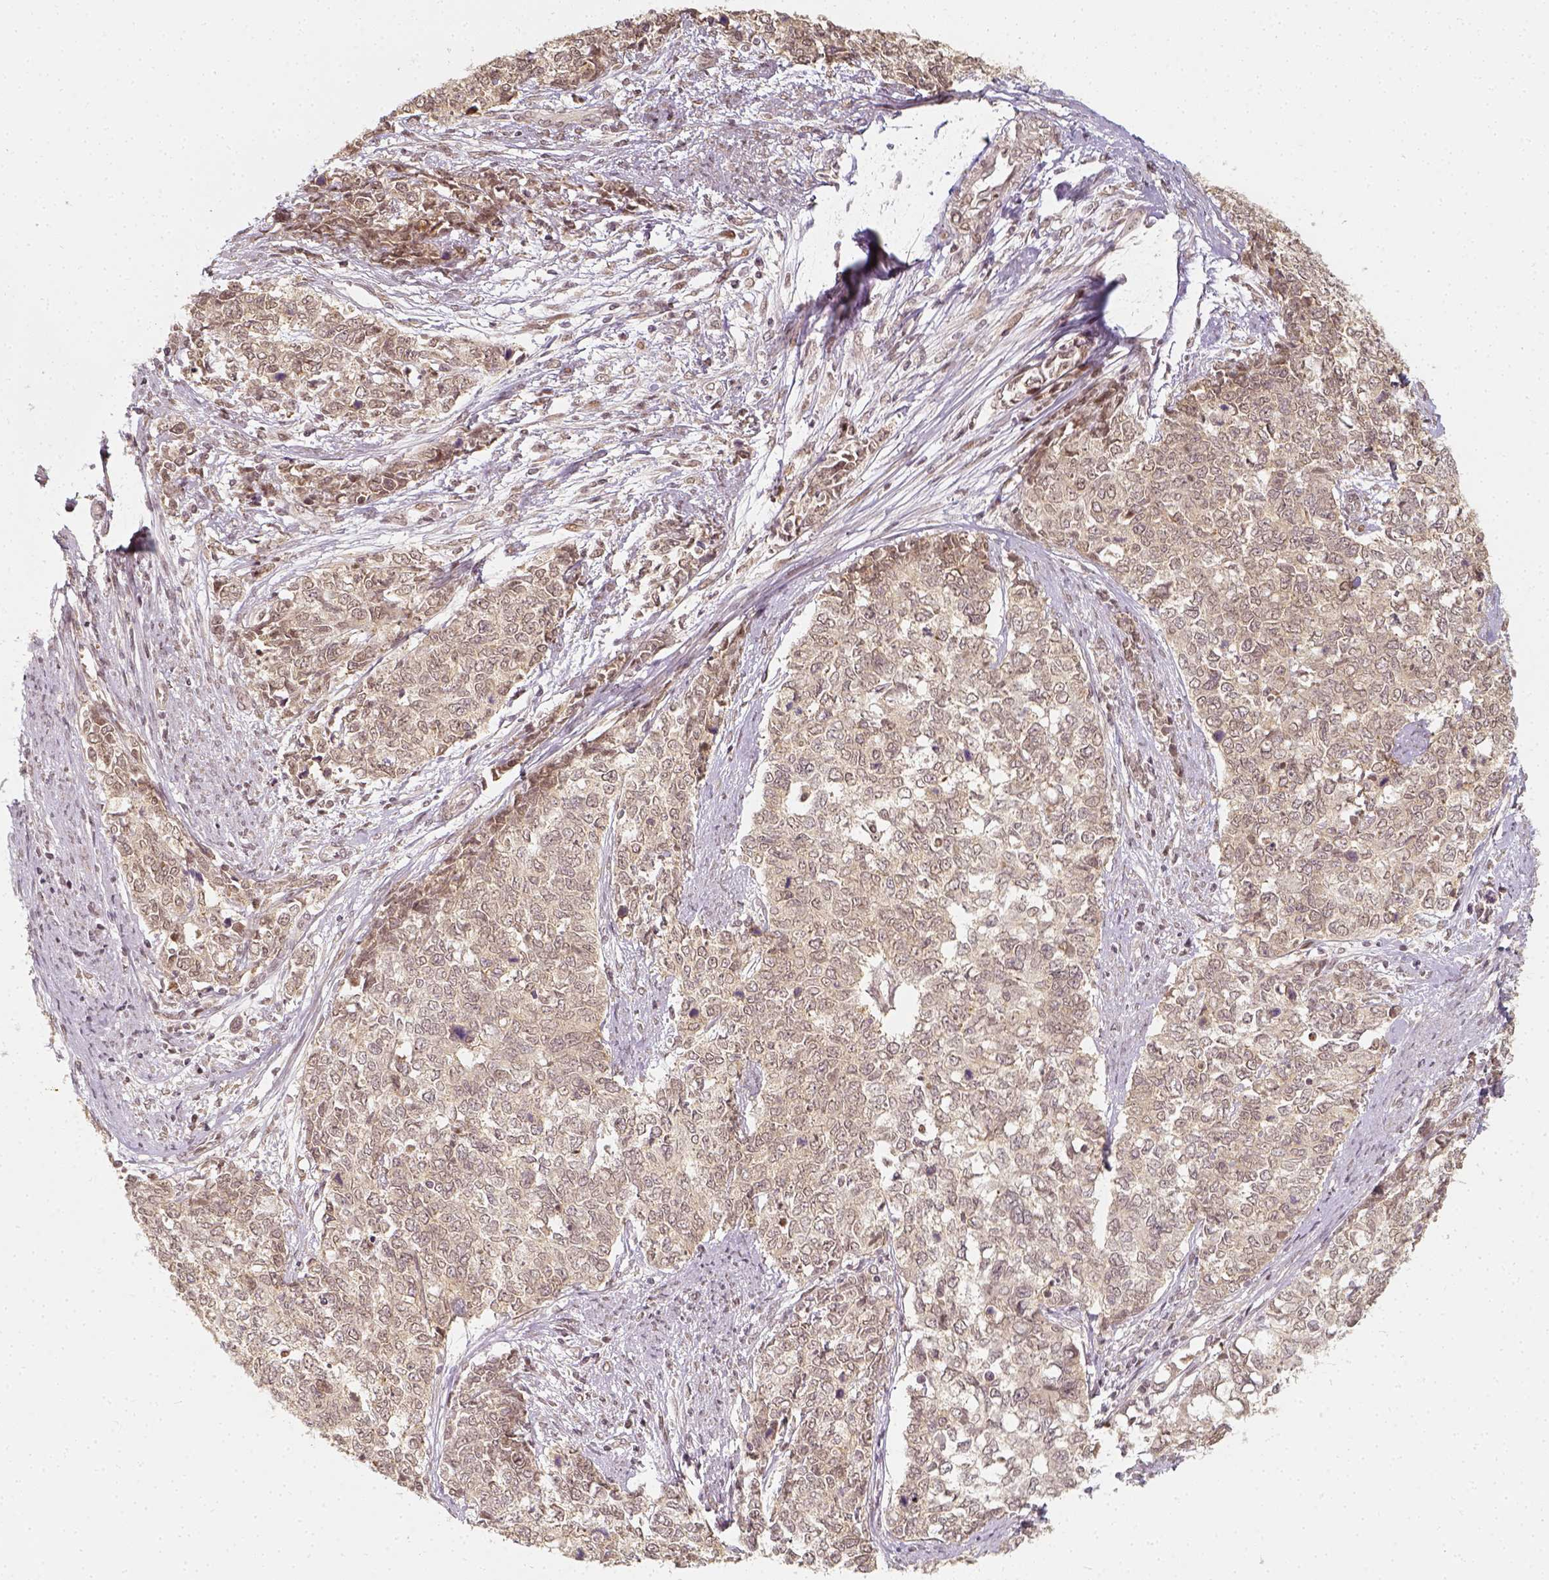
{"staining": {"intensity": "negative", "quantity": "none", "location": "none"}, "tissue": "cervical cancer", "cell_type": "Tumor cells", "image_type": "cancer", "snomed": [{"axis": "morphology", "description": "Adenocarcinoma, NOS"}, {"axis": "topography", "description": "Cervix"}], "caption": "The IHC micrograph has no significant positivity in tumor cells of cervical cancer (adenocarcinoma) tissue.", "gene": "ZMAT3", "patient": {"sex": "female", "age": 63}}